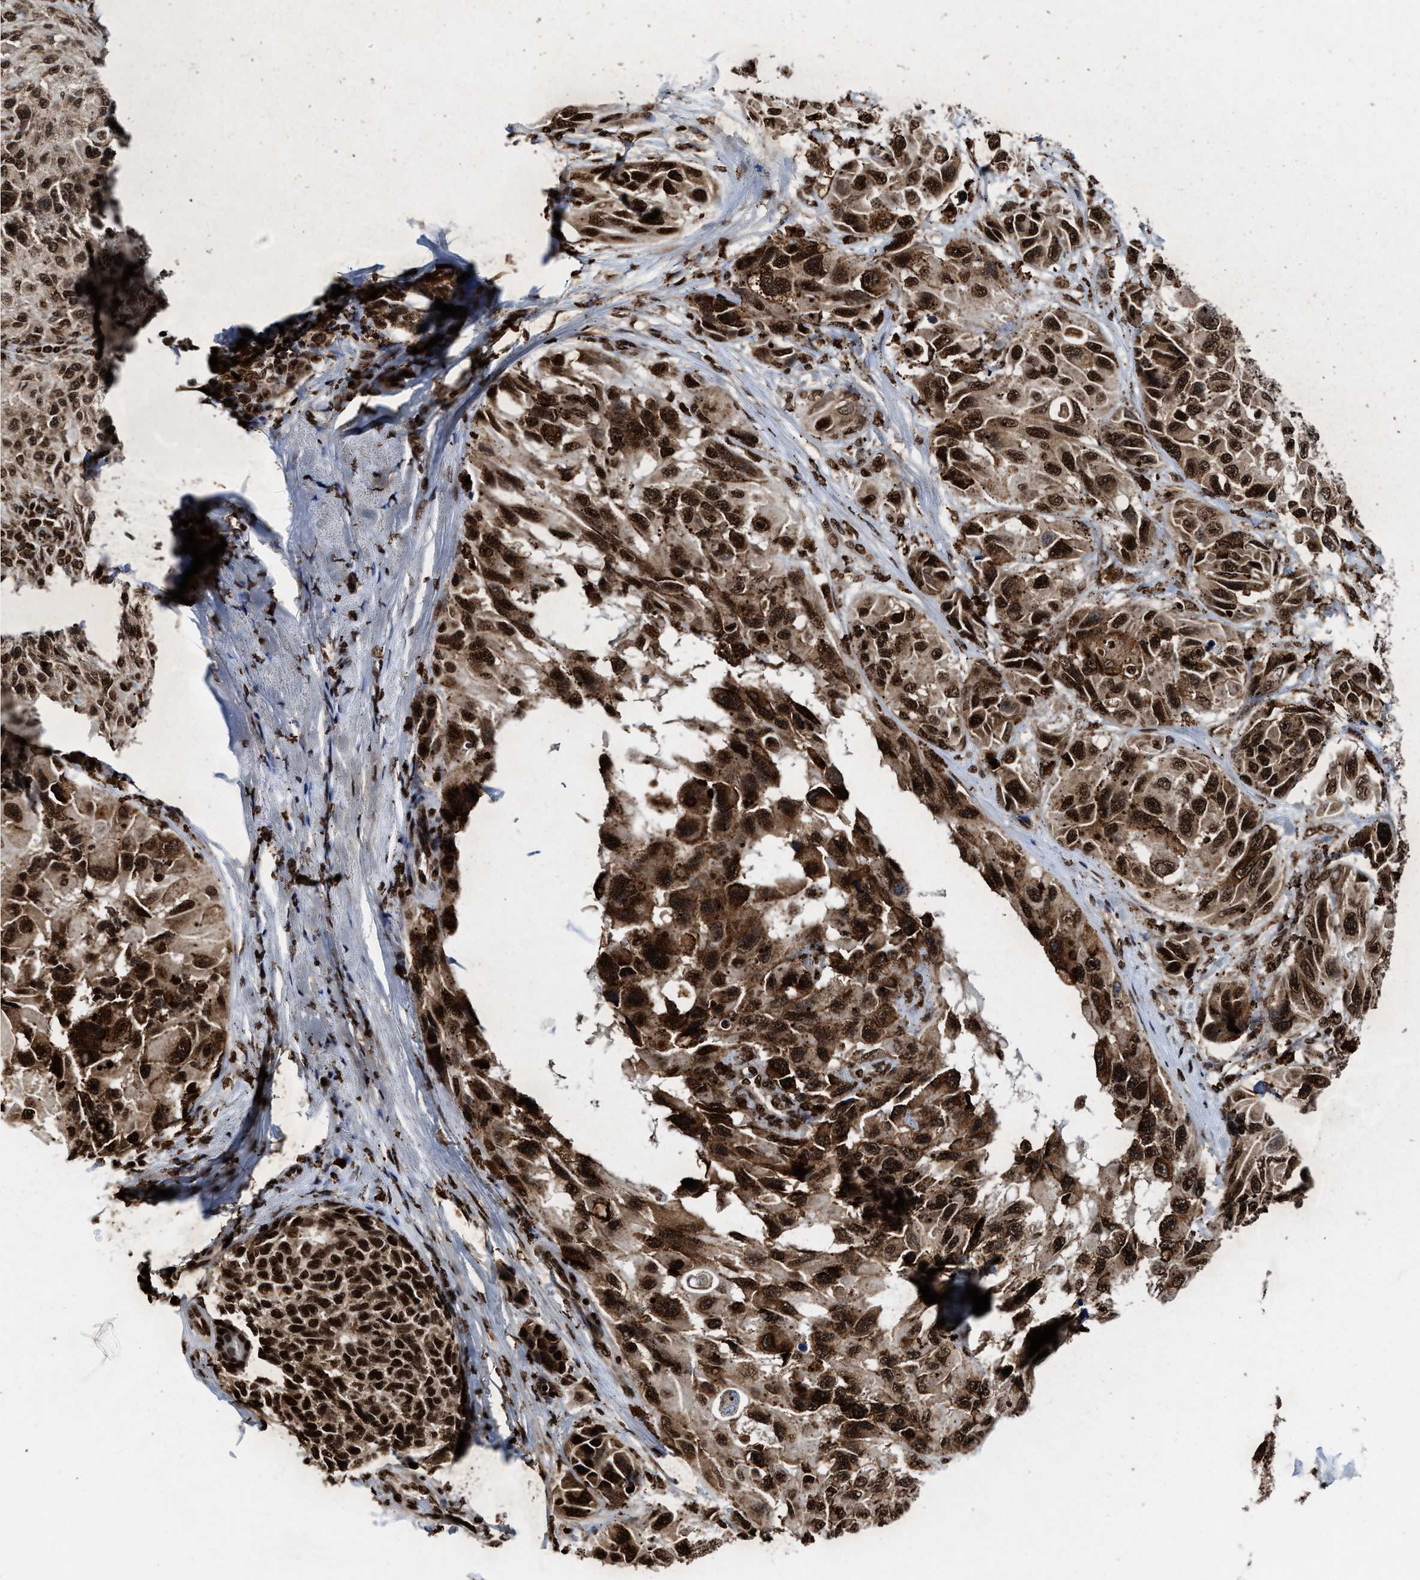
{"staining": {"intensity": "strong", "quantity": ">75%", "location": "nuclear"}, "tissue": "melanoma", "cell_type": "Tumor cells", "image_type": "cancer", "snomed": [{"axis": "morphology", "description": "Malignant melanoma, NOS"}, {"axis": "topography", "description": "Skin"}], "caption": "Human melanoma stained with a protein marker displays strong staining in tumor cells.", "gene": "ALYREF", "patient": {"sex": "female", "age": 73}}